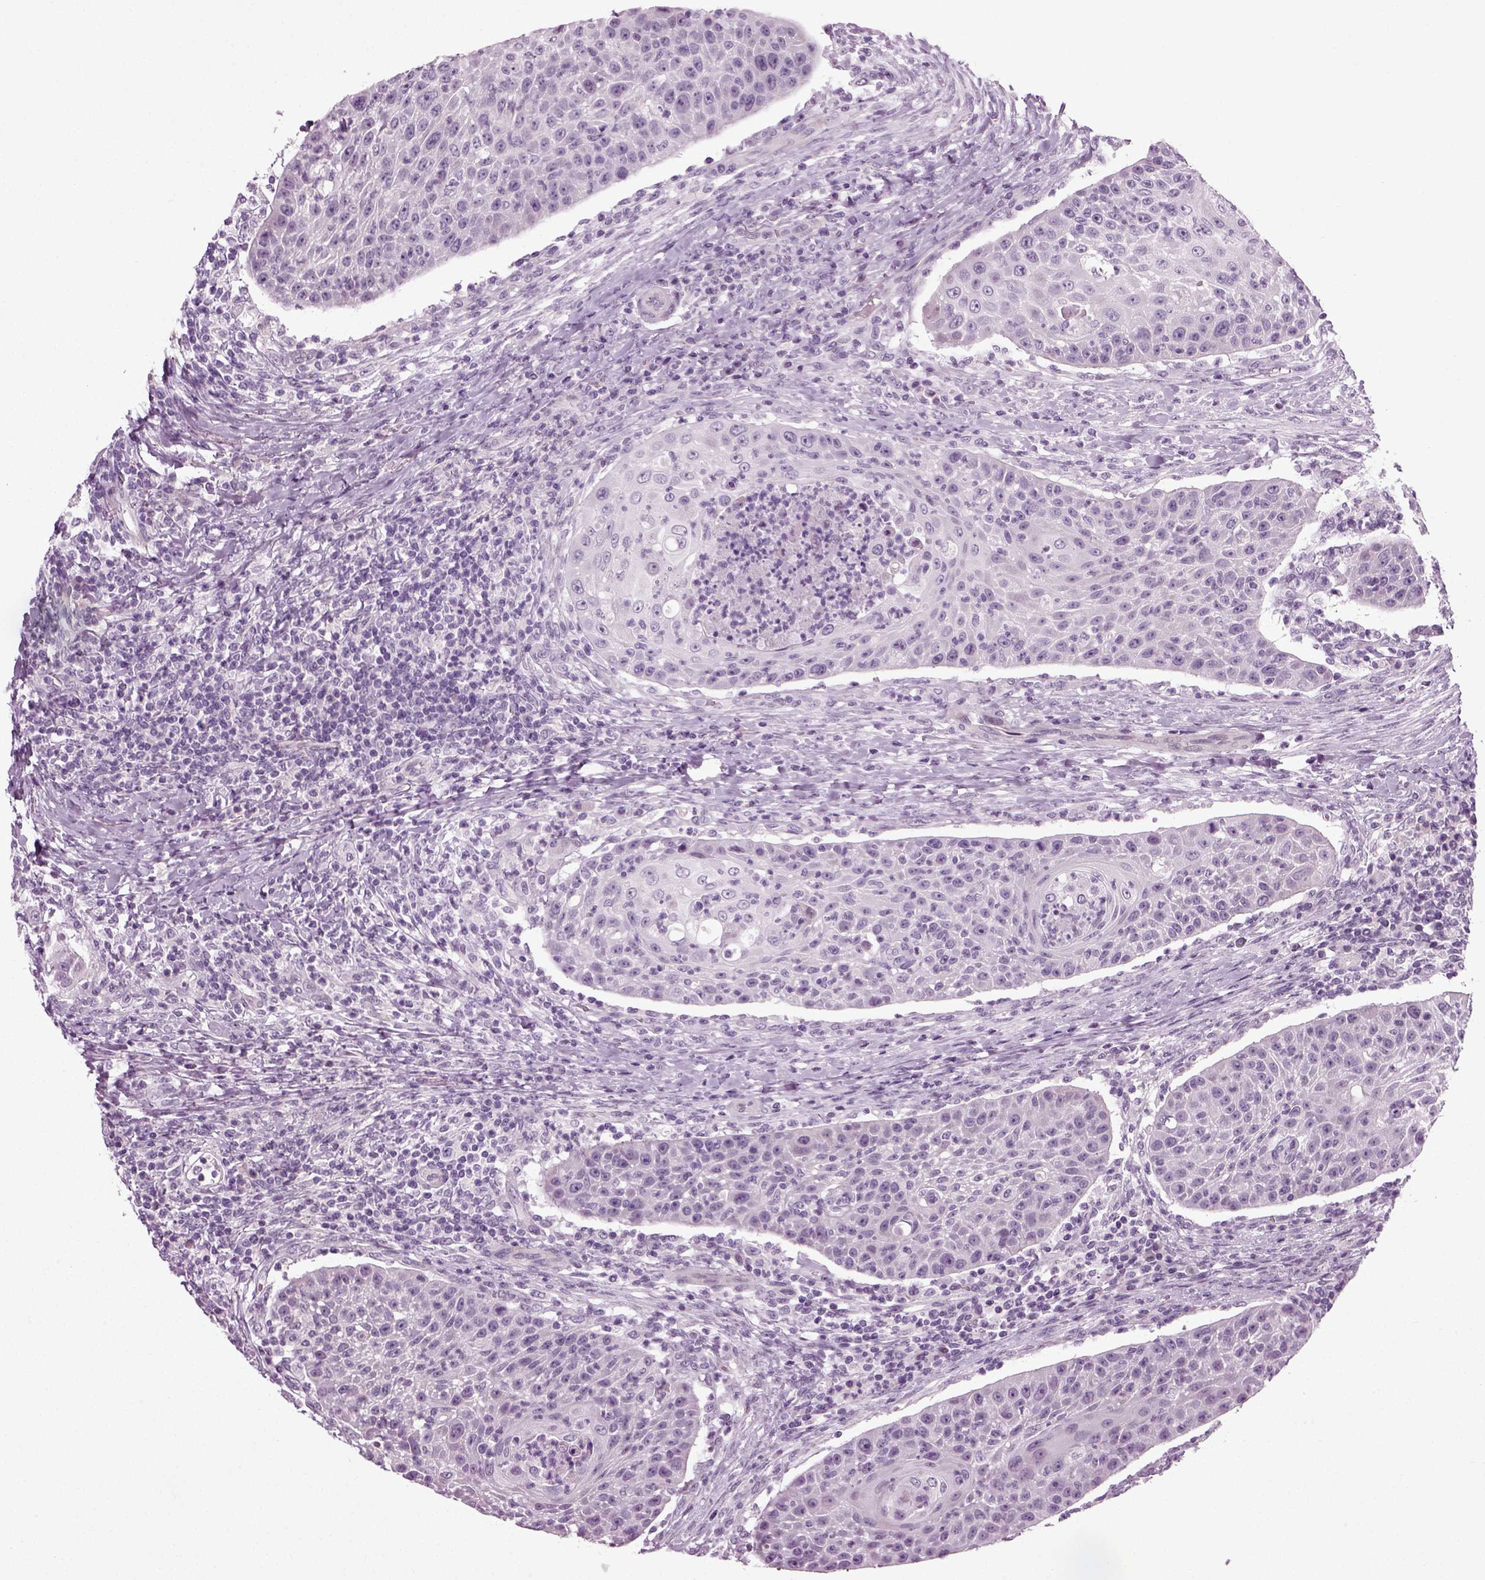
{"staining": {"intensity": "negative", "quantity": "none", "location": "none"}, "tissue": "head and neck cancer", "cell_type": "Tumor cells", "image_type": "cancer", "snomed": [{"axis": "morphology", "description": "Squamous cell carcinoma, NOS"}, {"axis": "topography", "description": "Head-Neck"}], "caption": "There is no significant expression in tumor cells of head and neck cancer (squamous cell carcinoma).", "gene": "SCG5", "patient": {"sex": "male", "age": 69}}